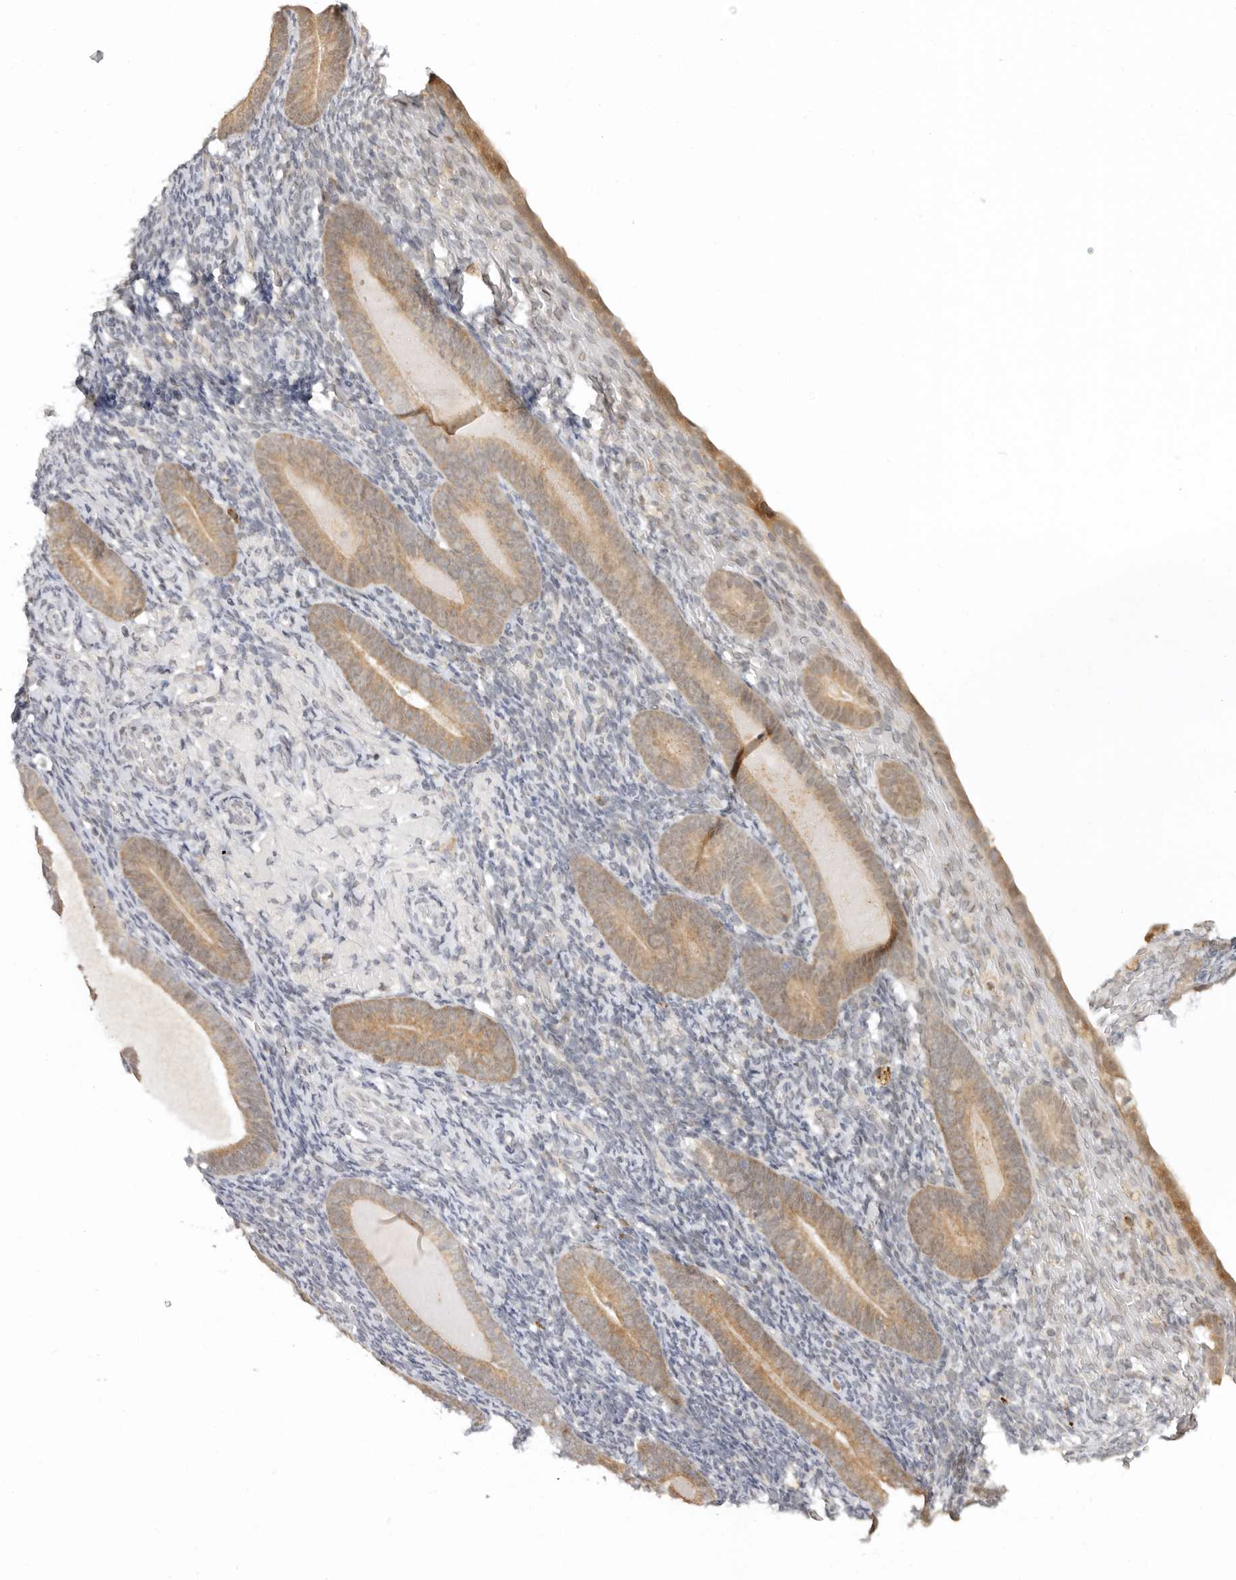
{"staining": {"intensity": "negative", "quantity": "none", "location": "none"}, "tissue": "endometrium", "cell_type": "Cells in endometrial stroma", "image_type": "normal", "snomed": [{"axis": "morphology", "description": "Normal tissue, NOS"}, {"axis": "topography", "description": "Endometrium"}], "caption": "Unremarkable endometrium was stained to show a protein in brown. There is no significant staining in cells in endometrial stroma.", "gene": "LARP7", "patient": {"sex": "female", "age": 51}}